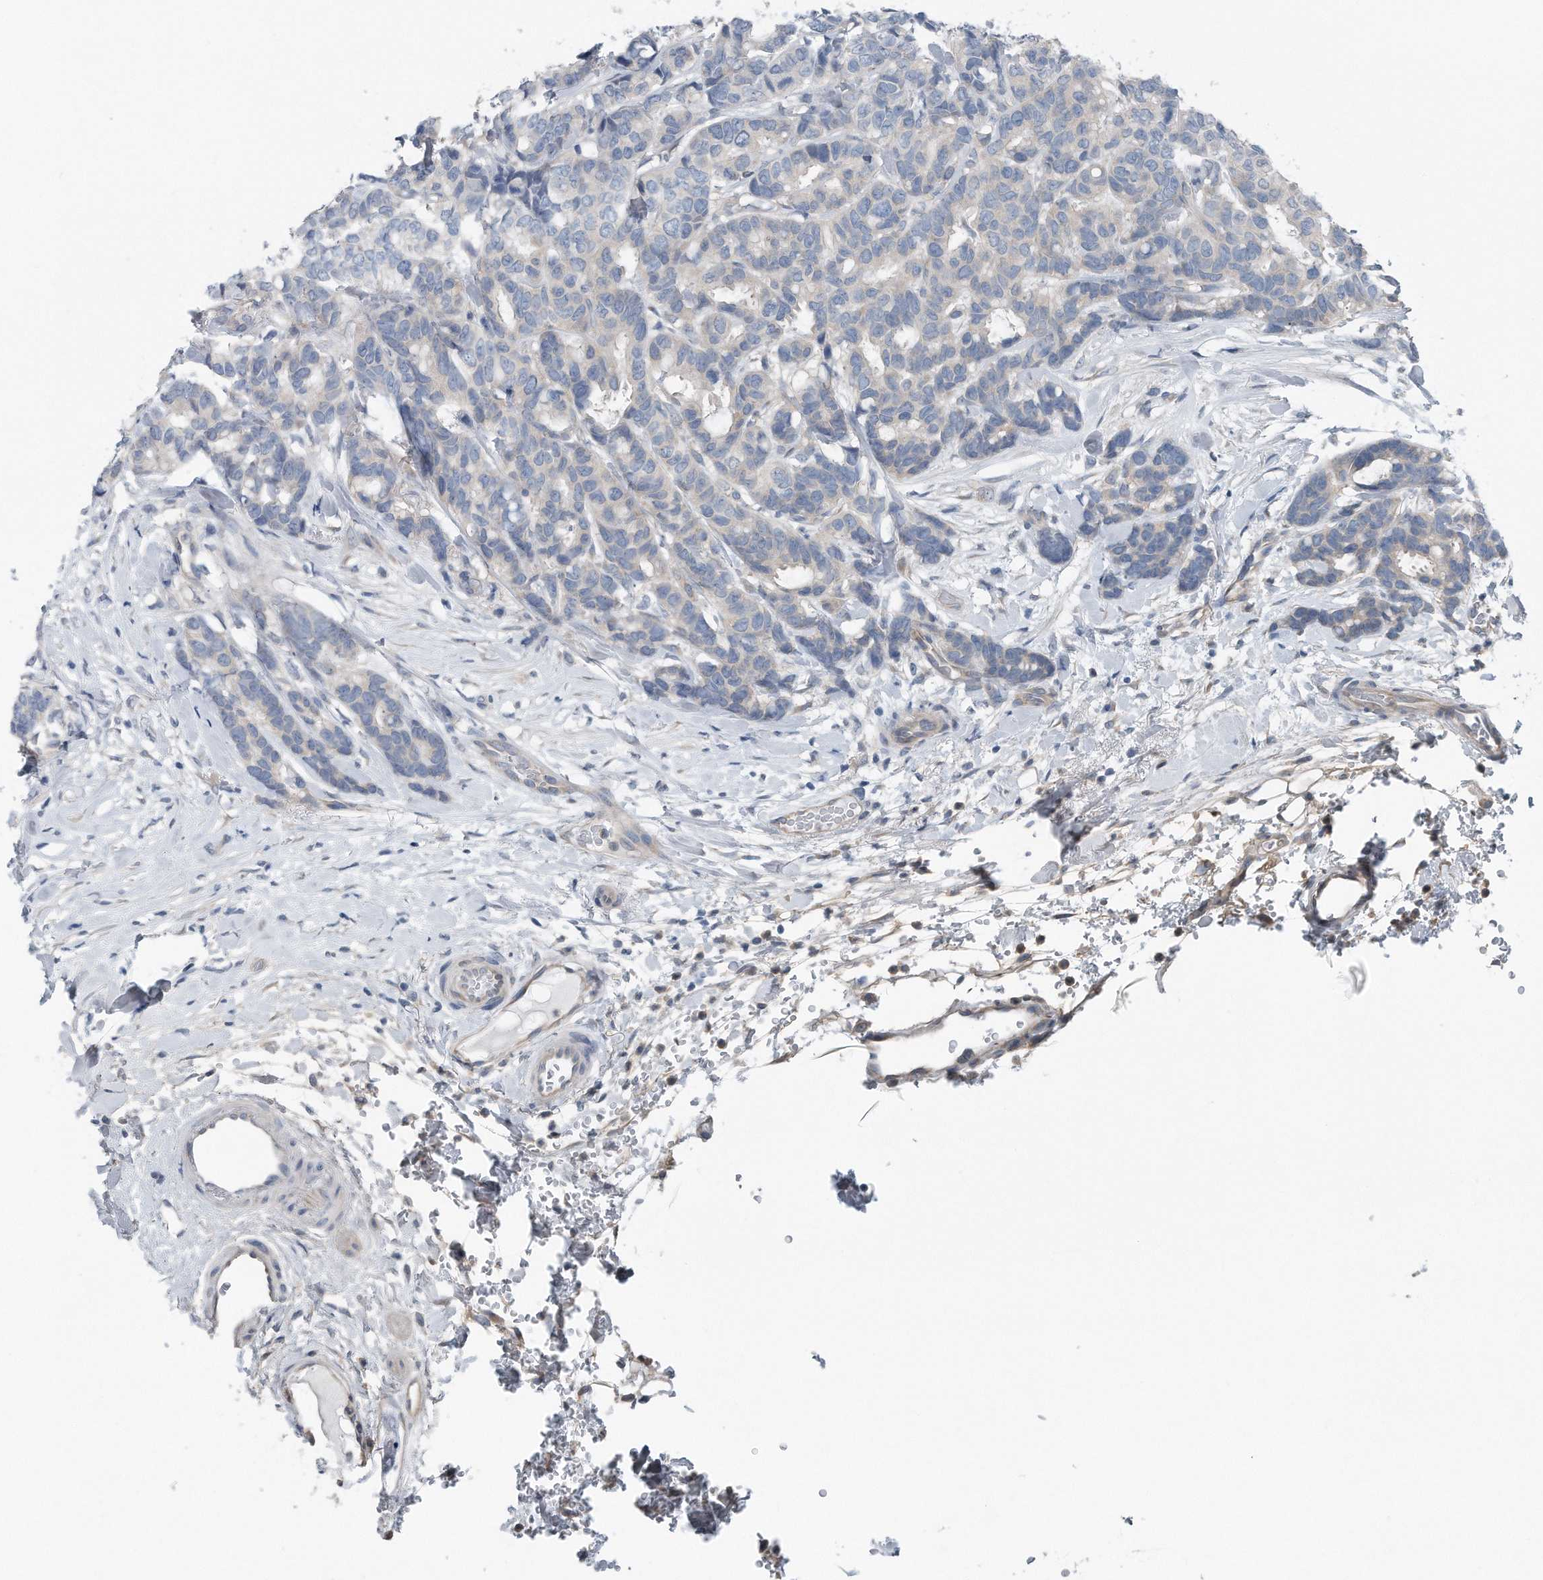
{"staining": {"intensity": "negative", "quantity": "none", "location": "none"}, "tissue": "breast cancer", "cell_type": "Tumor cells", "image_type": "cancer", "snomed": [{"axis": "morphology", "description": "Duct carcinoma"}, {"axis": "topography", "description": "Breast"}], "caption": "A histopathology image of human breast intraductal carcinoma is negative for staining in tumor cells.", "gene": "YRDC", "patient": {"sex": "female", "age": 87}}